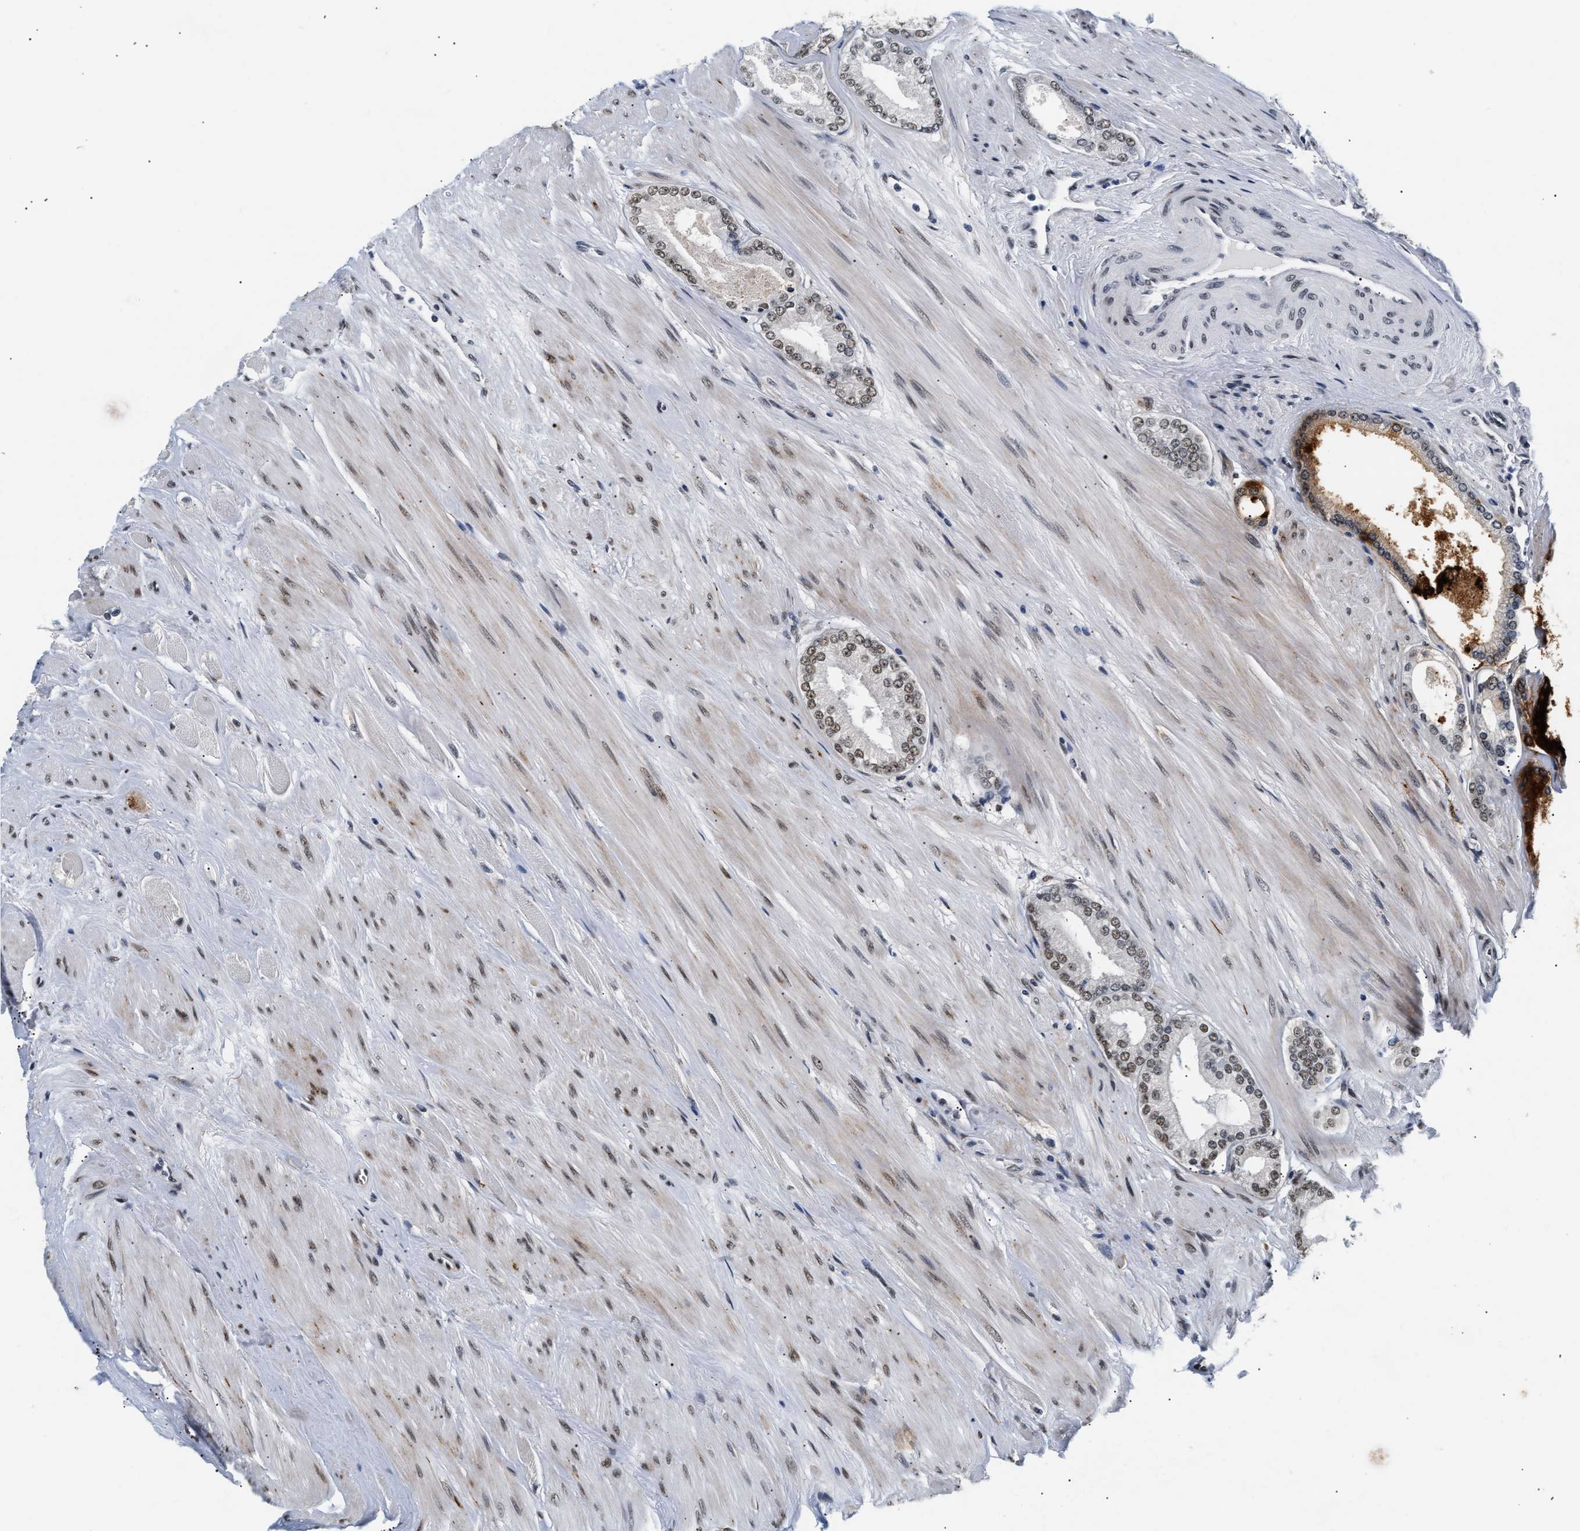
{"staining": {"intensity": "weak", "quantity": "<25%", "location": "nuclear"}, "tissue": "prostate cancer", "cell_type": "Tumor cells", "image_type": "cancer", "snomed": [{"axis": "morphology", "description": "Adenocarcinoma, High grade"}, {"axis": "topography", "description": "Prostate"}], "caption": "Micrograph shows no significant protein staining in tumor cells of prostate high-grade adenocarcinoma. The staining is performed using DAB (3,3'-diaminobenzidine) brown chromogen with nuclei counter-stained in using hematoxylin.", "gene": "THOC1", "patient": {"sex": "male", "age": 61}}